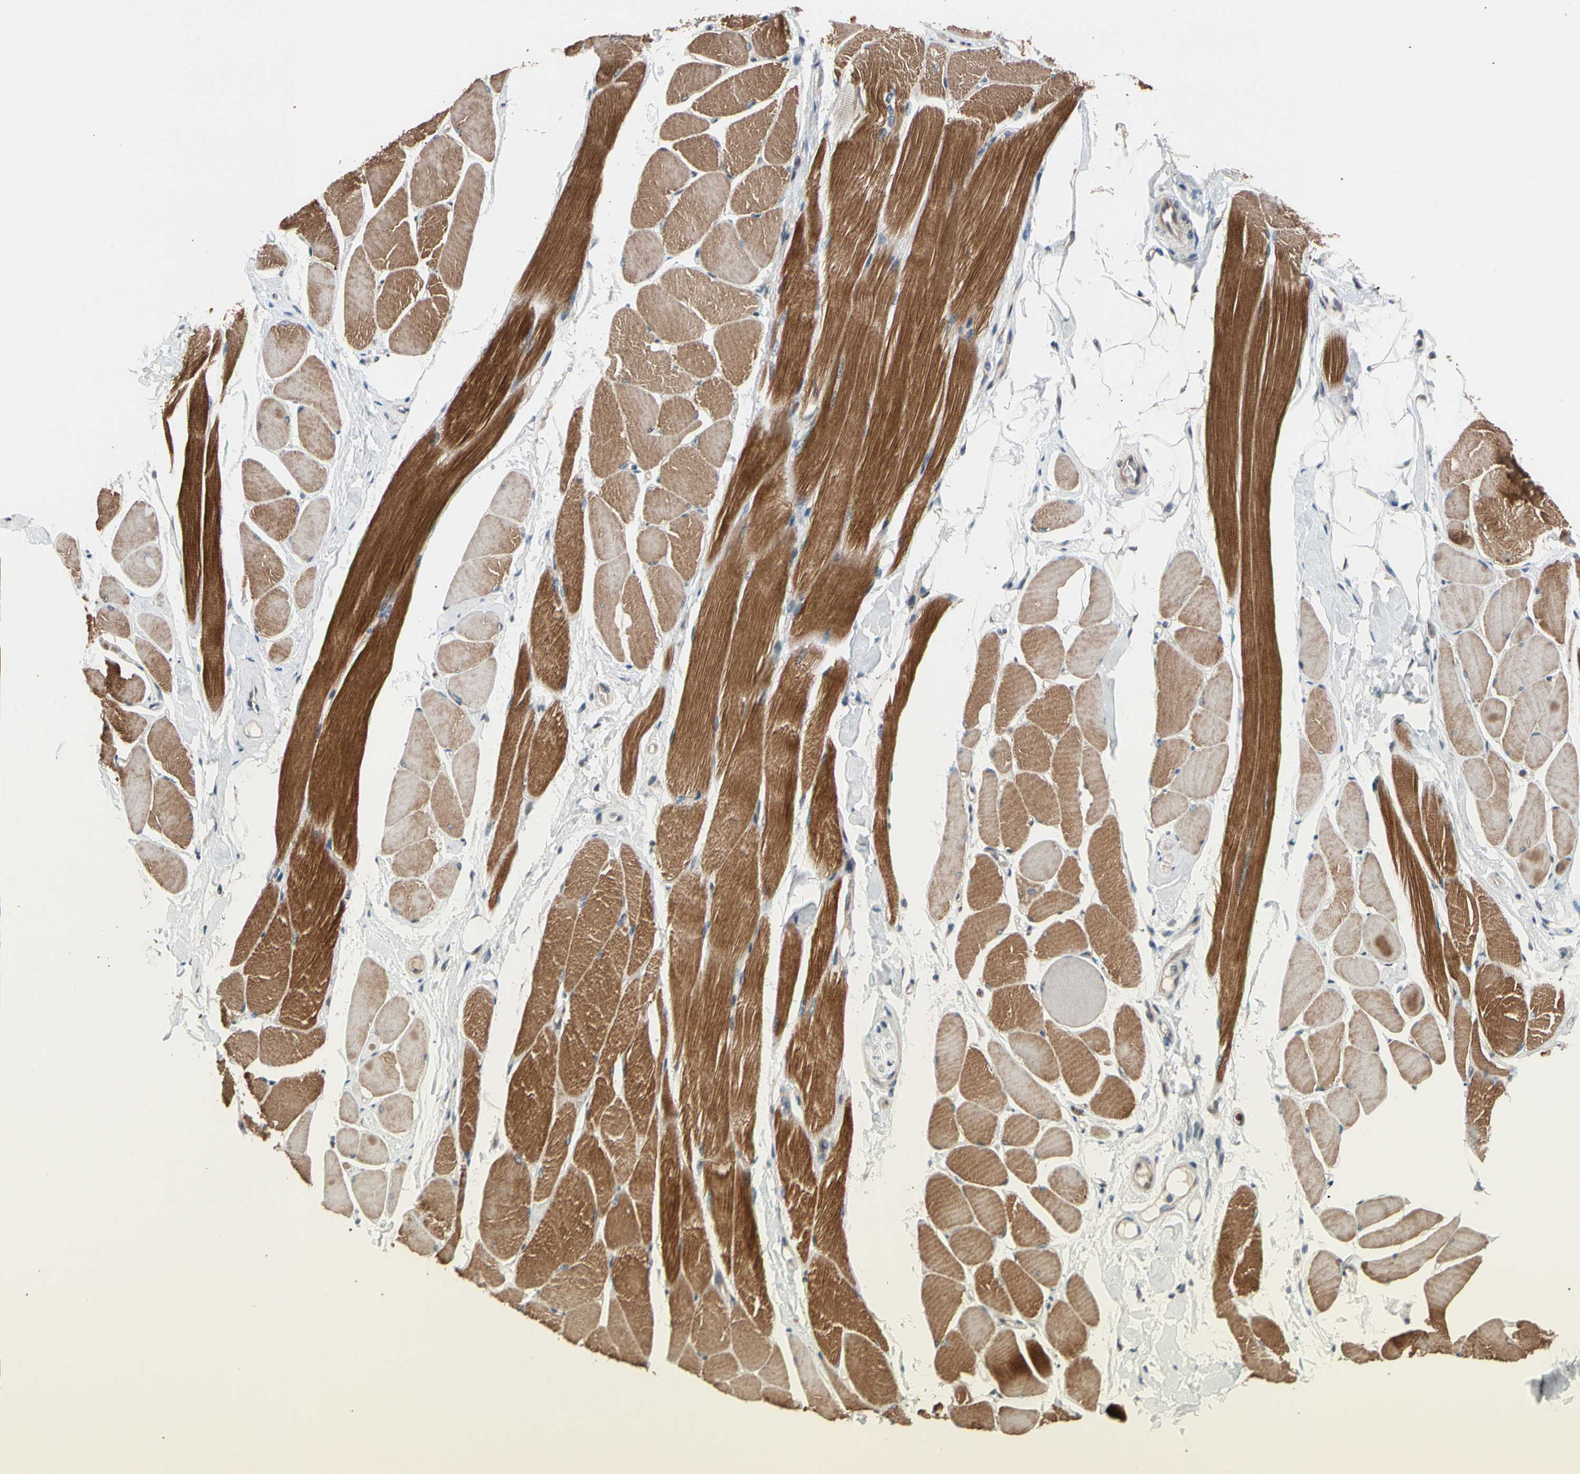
{"staining": {"intensity": "moderate", "quantity": ">75%", "location": "cytoplasmic/membranous"}, "tissue": "skeletal muscle", "cell_type": "Myocytes", "image_type": "normal", "snomed": [{"axis": "morphology", "description": "Normal tissue, NOS"}, {"axis": "topography", "description": "Skeletal muscle"}, {"axis": "topography", "description": "Peripheral nerve tissue"}], "caption": "Immunohistochemical staining of benign skeletal muscle demonstrates >75% levels of moderate cytoplasmic/membranous protein positivity in approximately >75% of myocytes.", "gene": "NGEF", "patient": {"sex": "female", "age": 84}}